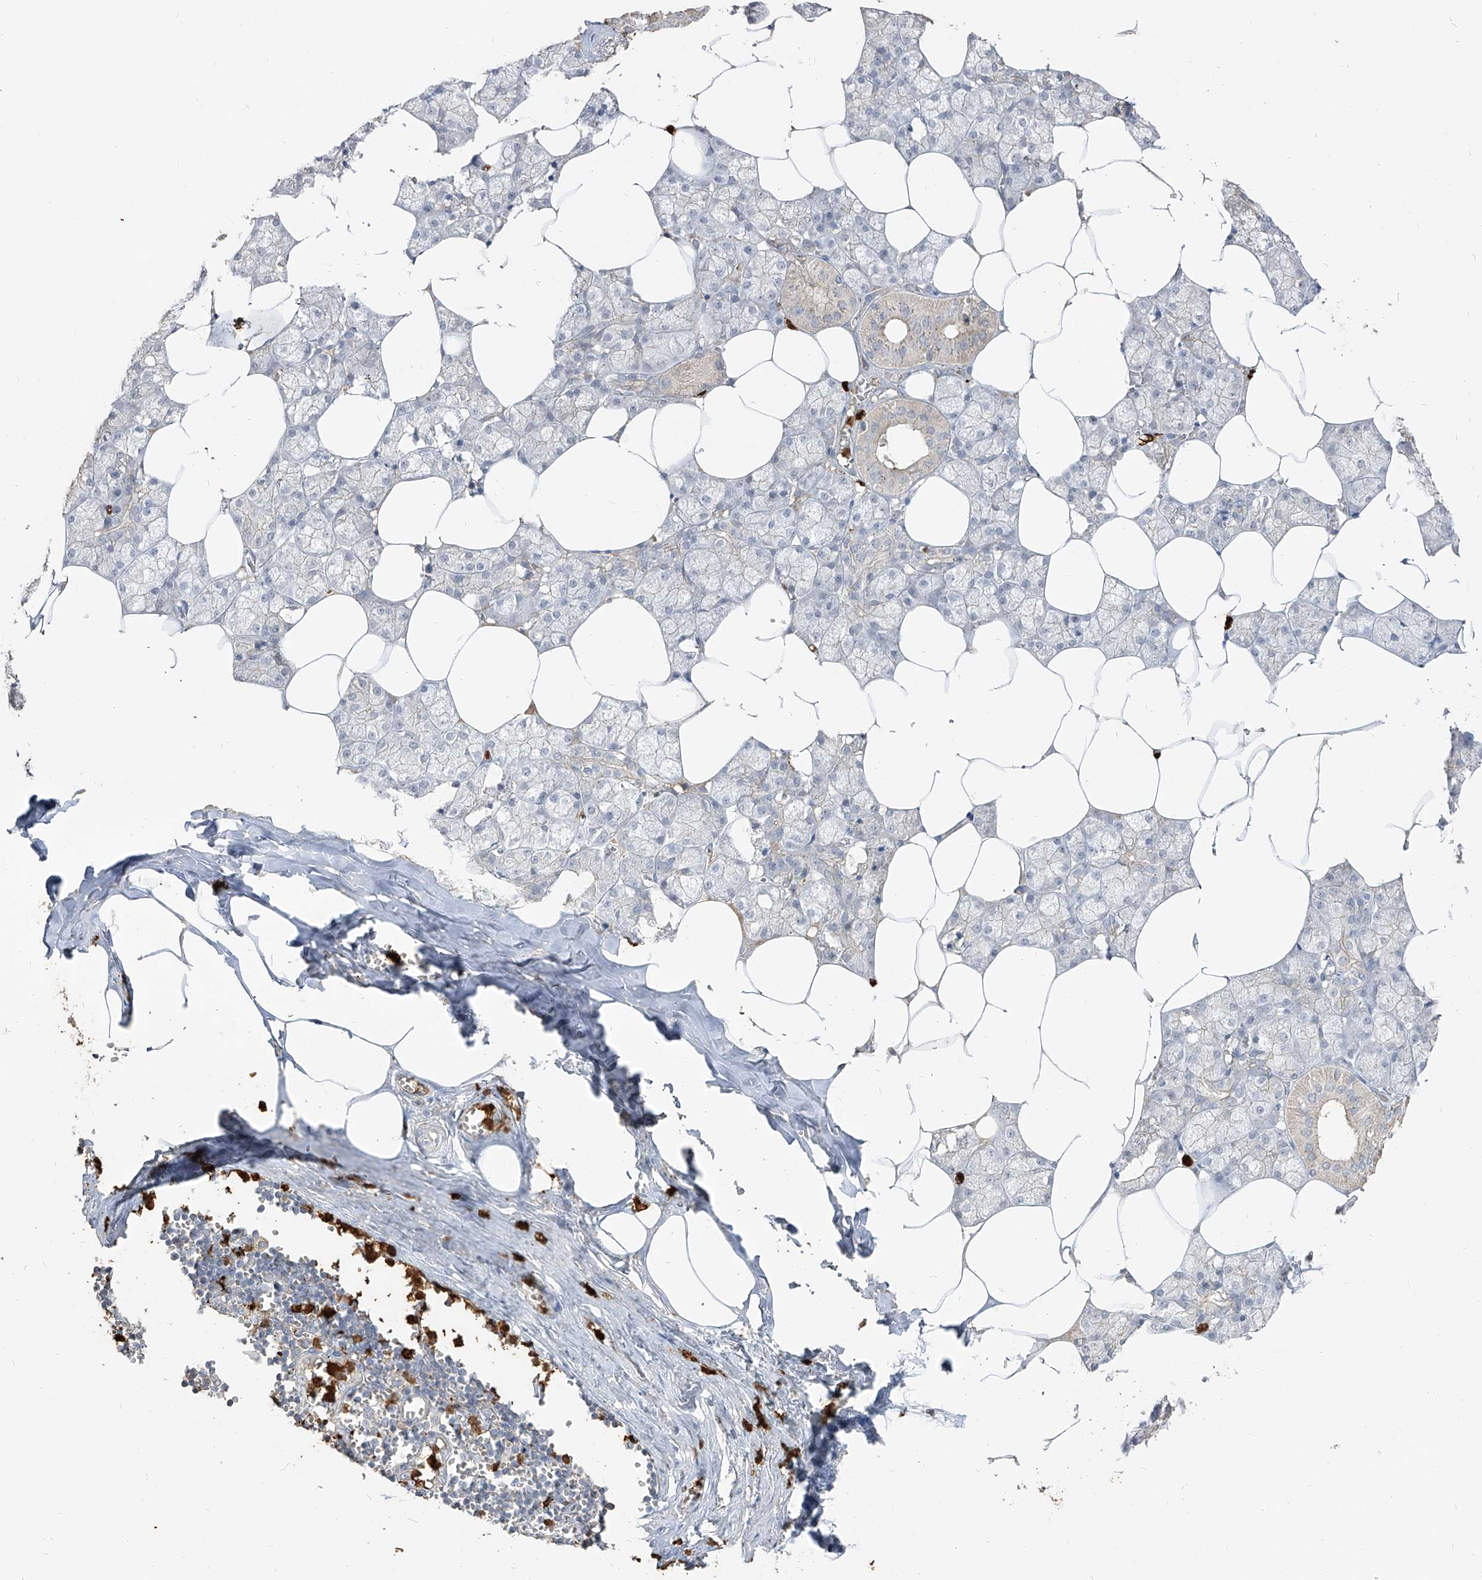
{"staining": {"intensity": "moderate", "quantity": "<25%", "location": "cytoplasmic/membranous"}, "tissue": "salivary gland", "cell_type": "Glandular cells", "image_type": "normal", "snomed": [{"axis": "morphology", "description": "Normal tissue, NOS"}, {"axis": "topography", "description": "Salivary gland"}], "caption": "Protein staining of unremarkable salivary gland reveals moderate cytoplasmic/membranous positivity in approximately <25% of glandular cells.", "gene": "ZNF227", "patient": {"sex": "male", "age": 62}}